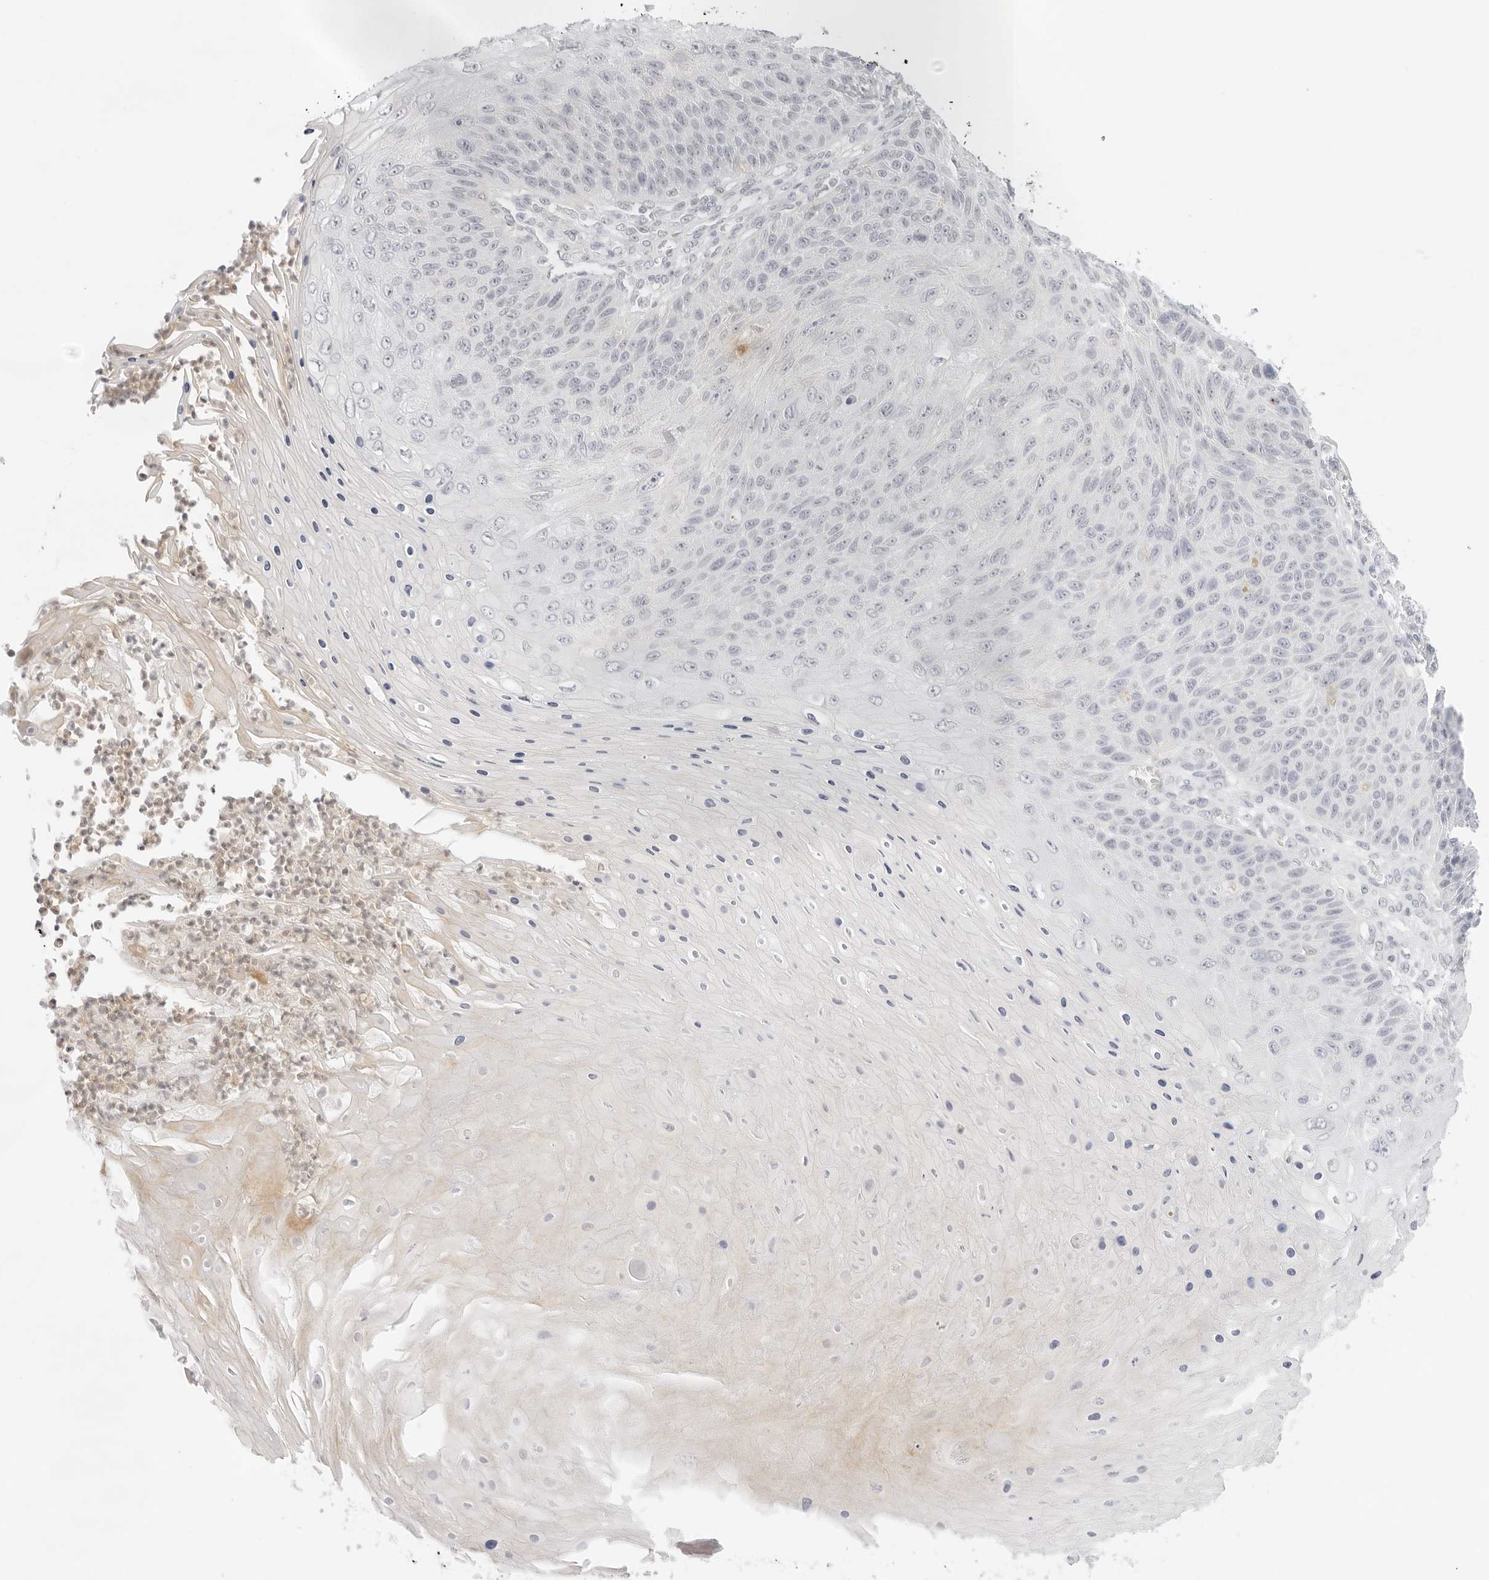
{"staining": {"intensity": "negative", "quantity": "none", "location": "none"}, "tissue": "skin cancer", "cell_type": "Tumor cells", "image_type": "cancer", "snomed": [{"axis": "morphology", "description": "Squamous cell carcinoma, NOS"}, {"axis": "topography", "description": "Skin"}], "caption": "Immunohistochemistry (IHC) micrograph of human squamous cell carcinoma (skin) stained for a protein (brown), which exhibits no expression in tumor cells.", "gene": "TNFRSF14", "patient": {"sex": "female", "age": 88}}